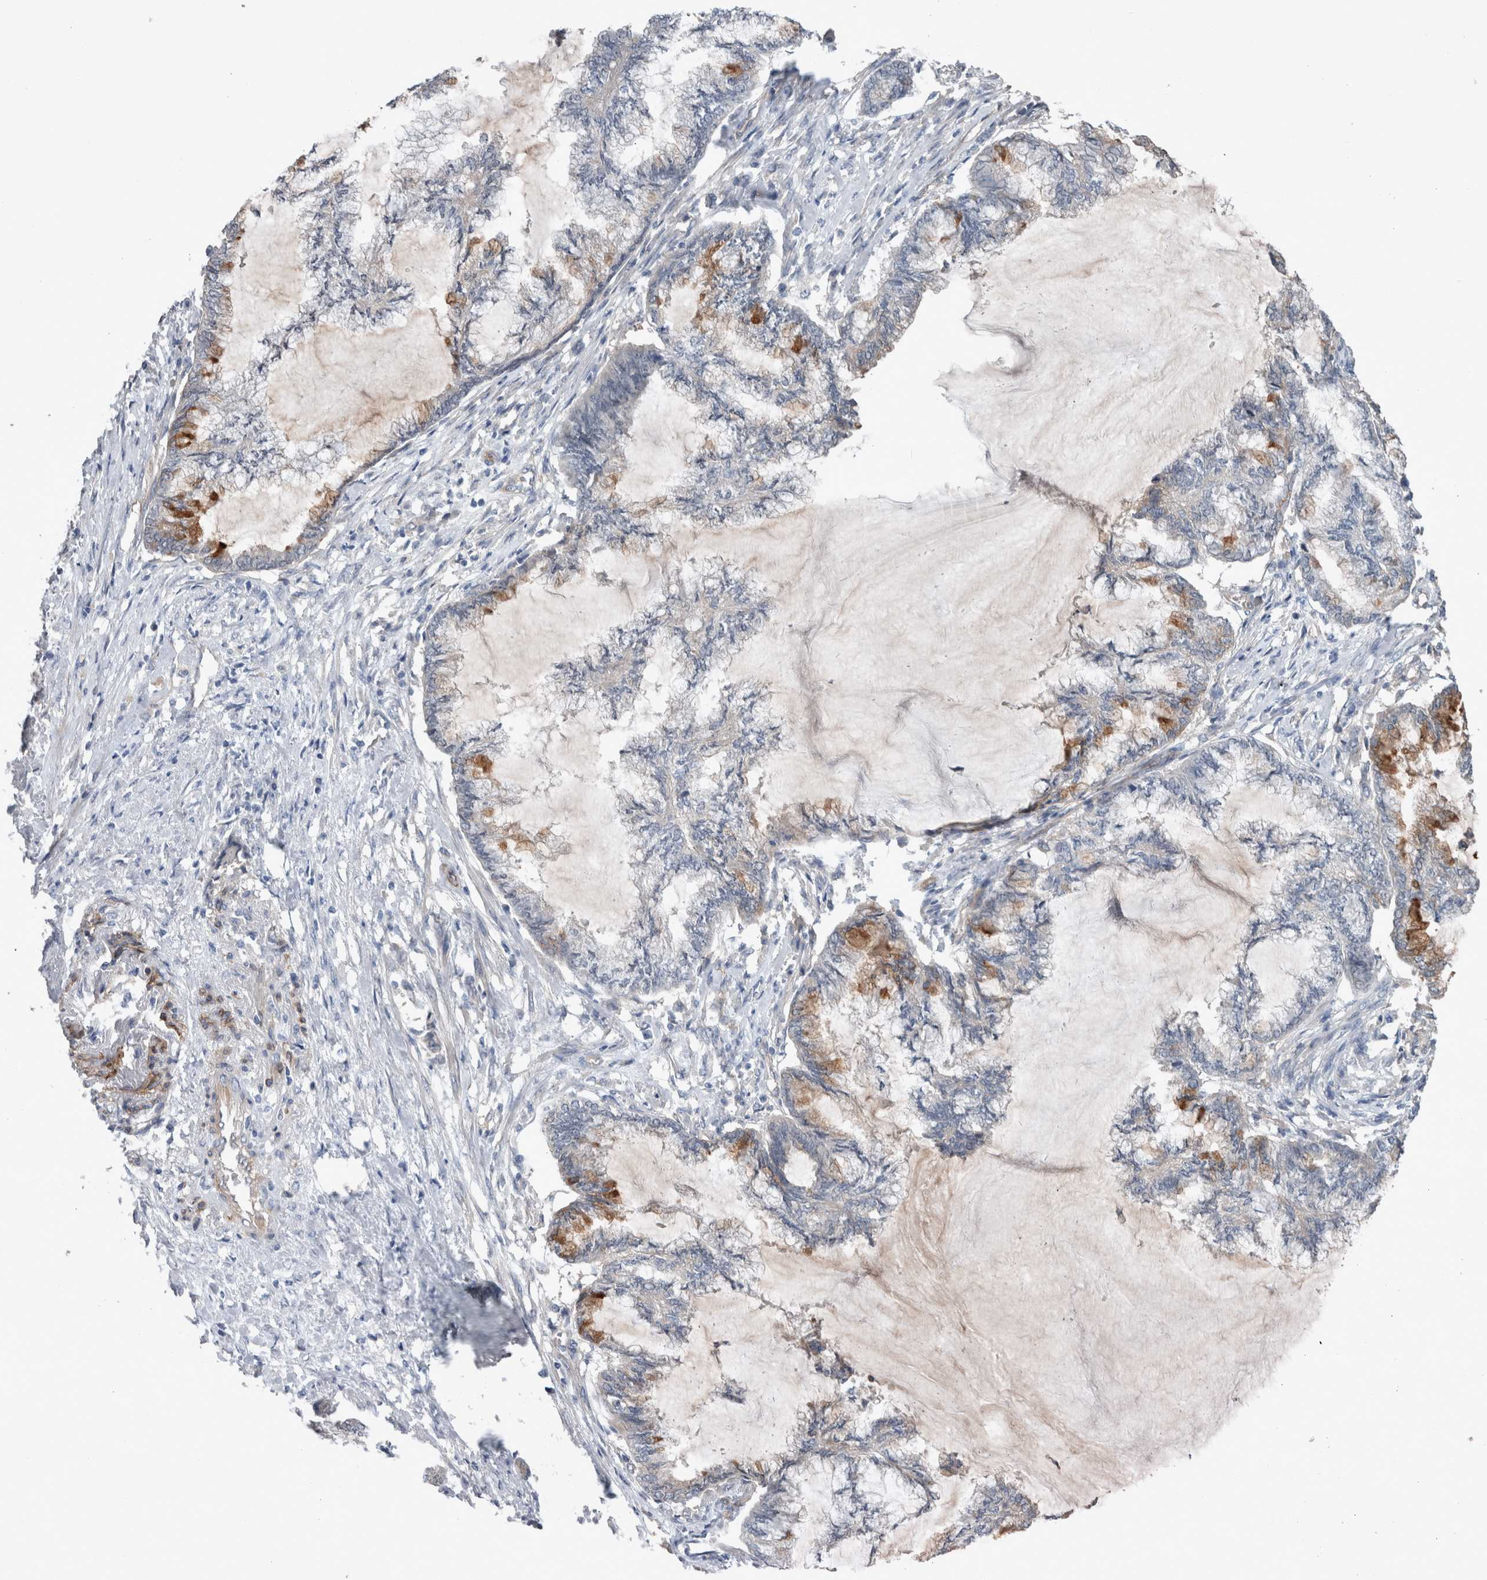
{"staining": {"intensity": "moderate", "quantity": "<25%", "location": "cytoplasmic/membranous"}, "tissue": "endometrial cancer", "cell_type": "Tumor cells", "image_type": "cancer", "snomed": [{"axis": "morphology", "description": "Adenocarcinoma, NOS"}, {"axis": "topography", "description": "Endometrium"}], "caption": "The micrograph reveals staining of adenocarcinoma (endometrial), revealing moderate cytoplasmic/membranous protein staining (brown color) within tumor cells.", "gene": "BCAM", "patient": {"sex": "female", "age": 86}}